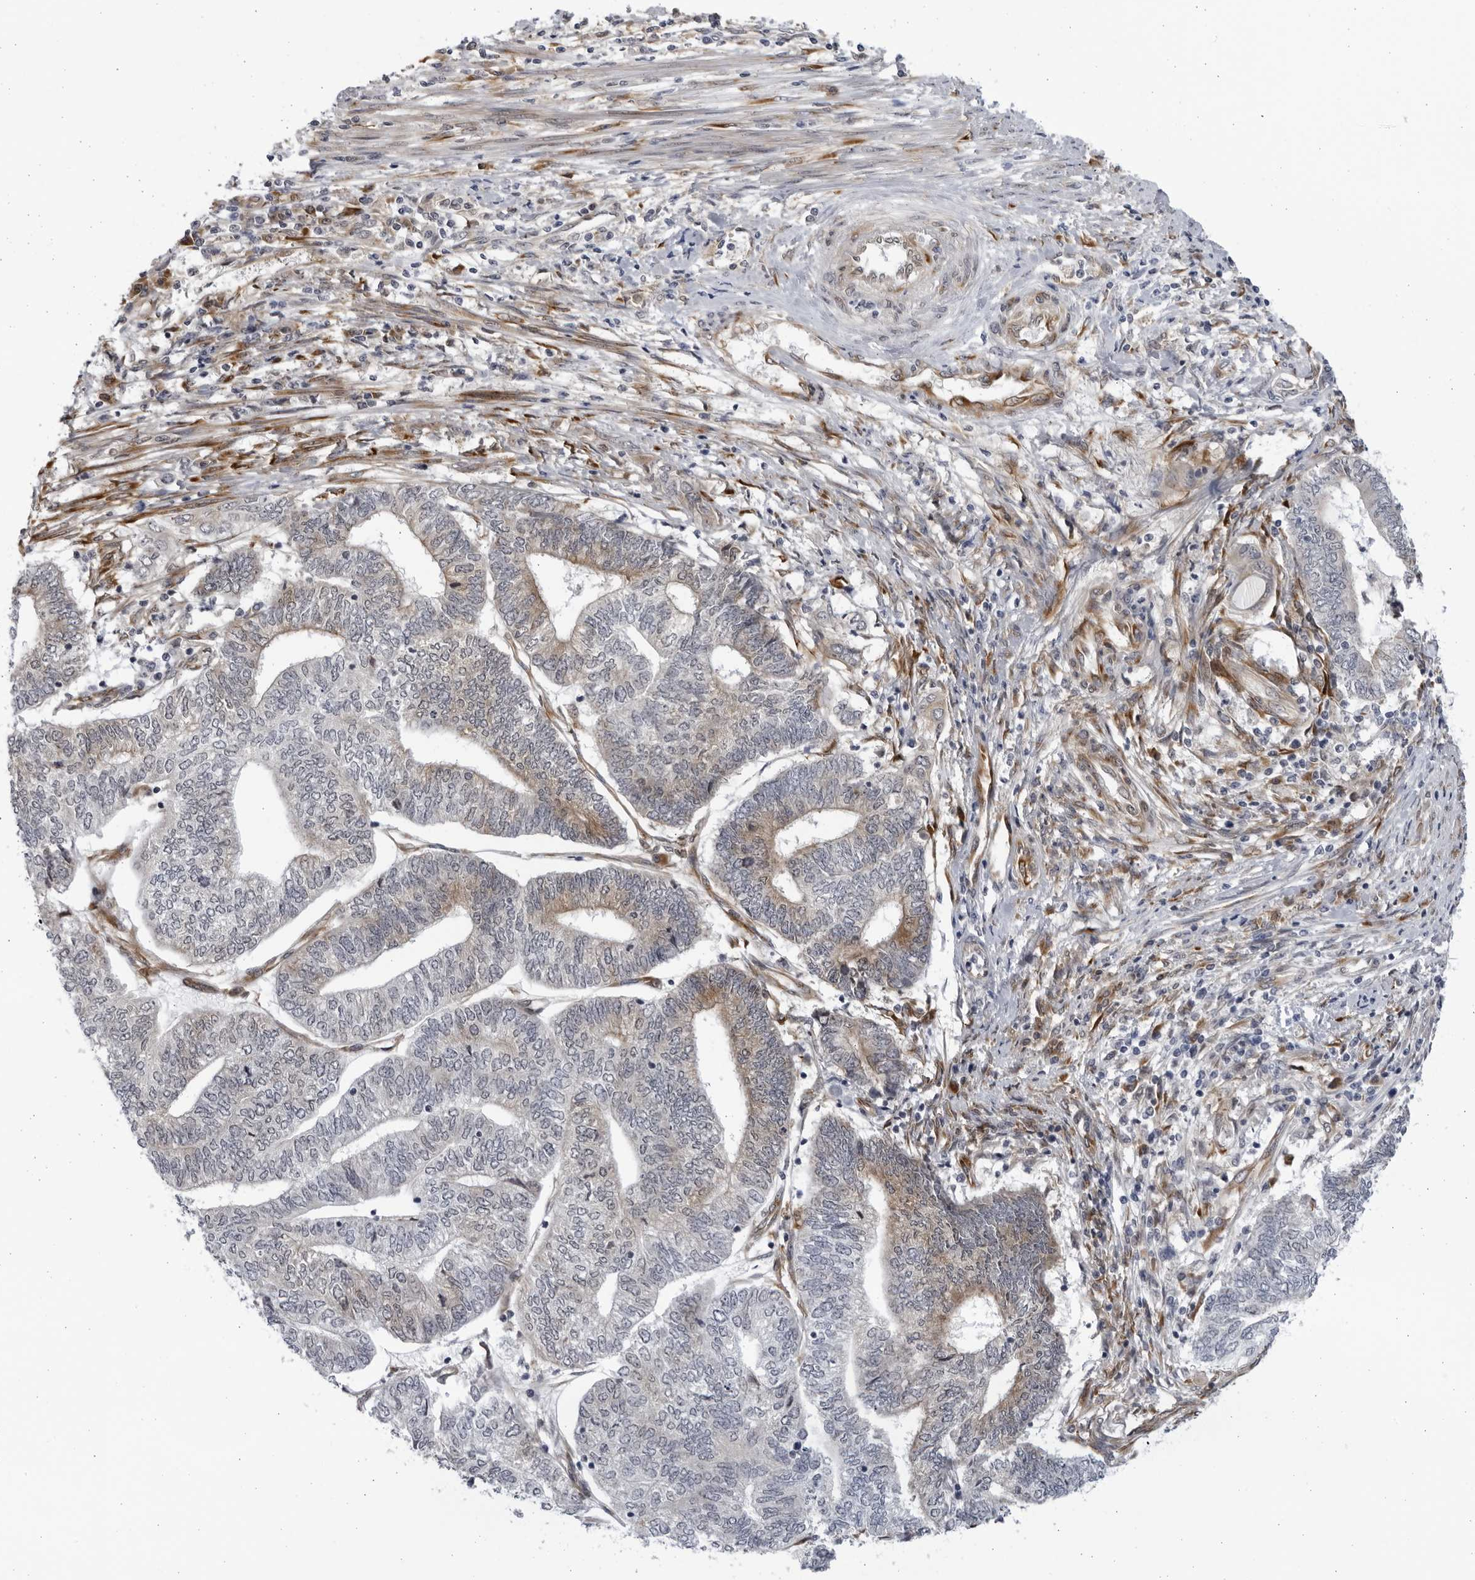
{"staining": {"intensity": "weak", "quantity": "<25%", "location": "cytoplasmic/membranous"}, "tissue": "endometrial cancer", "cell_type": "Tumor cells", "image_type": "cancer", "snomed": [{"axis": "morphology", "description": "Adenocarcinoma, NOS"}, {"axis": "topography", "description": "Uterus"}, {"axis": "topography", "description": "Endometrium"}], "caption": "Immunohistochemical staining of endometrial adenocarcinoma reveals no significant staining in tumor cells.", "gene": "BMP2K", "patient": {"sex": "female", "age": 70}}